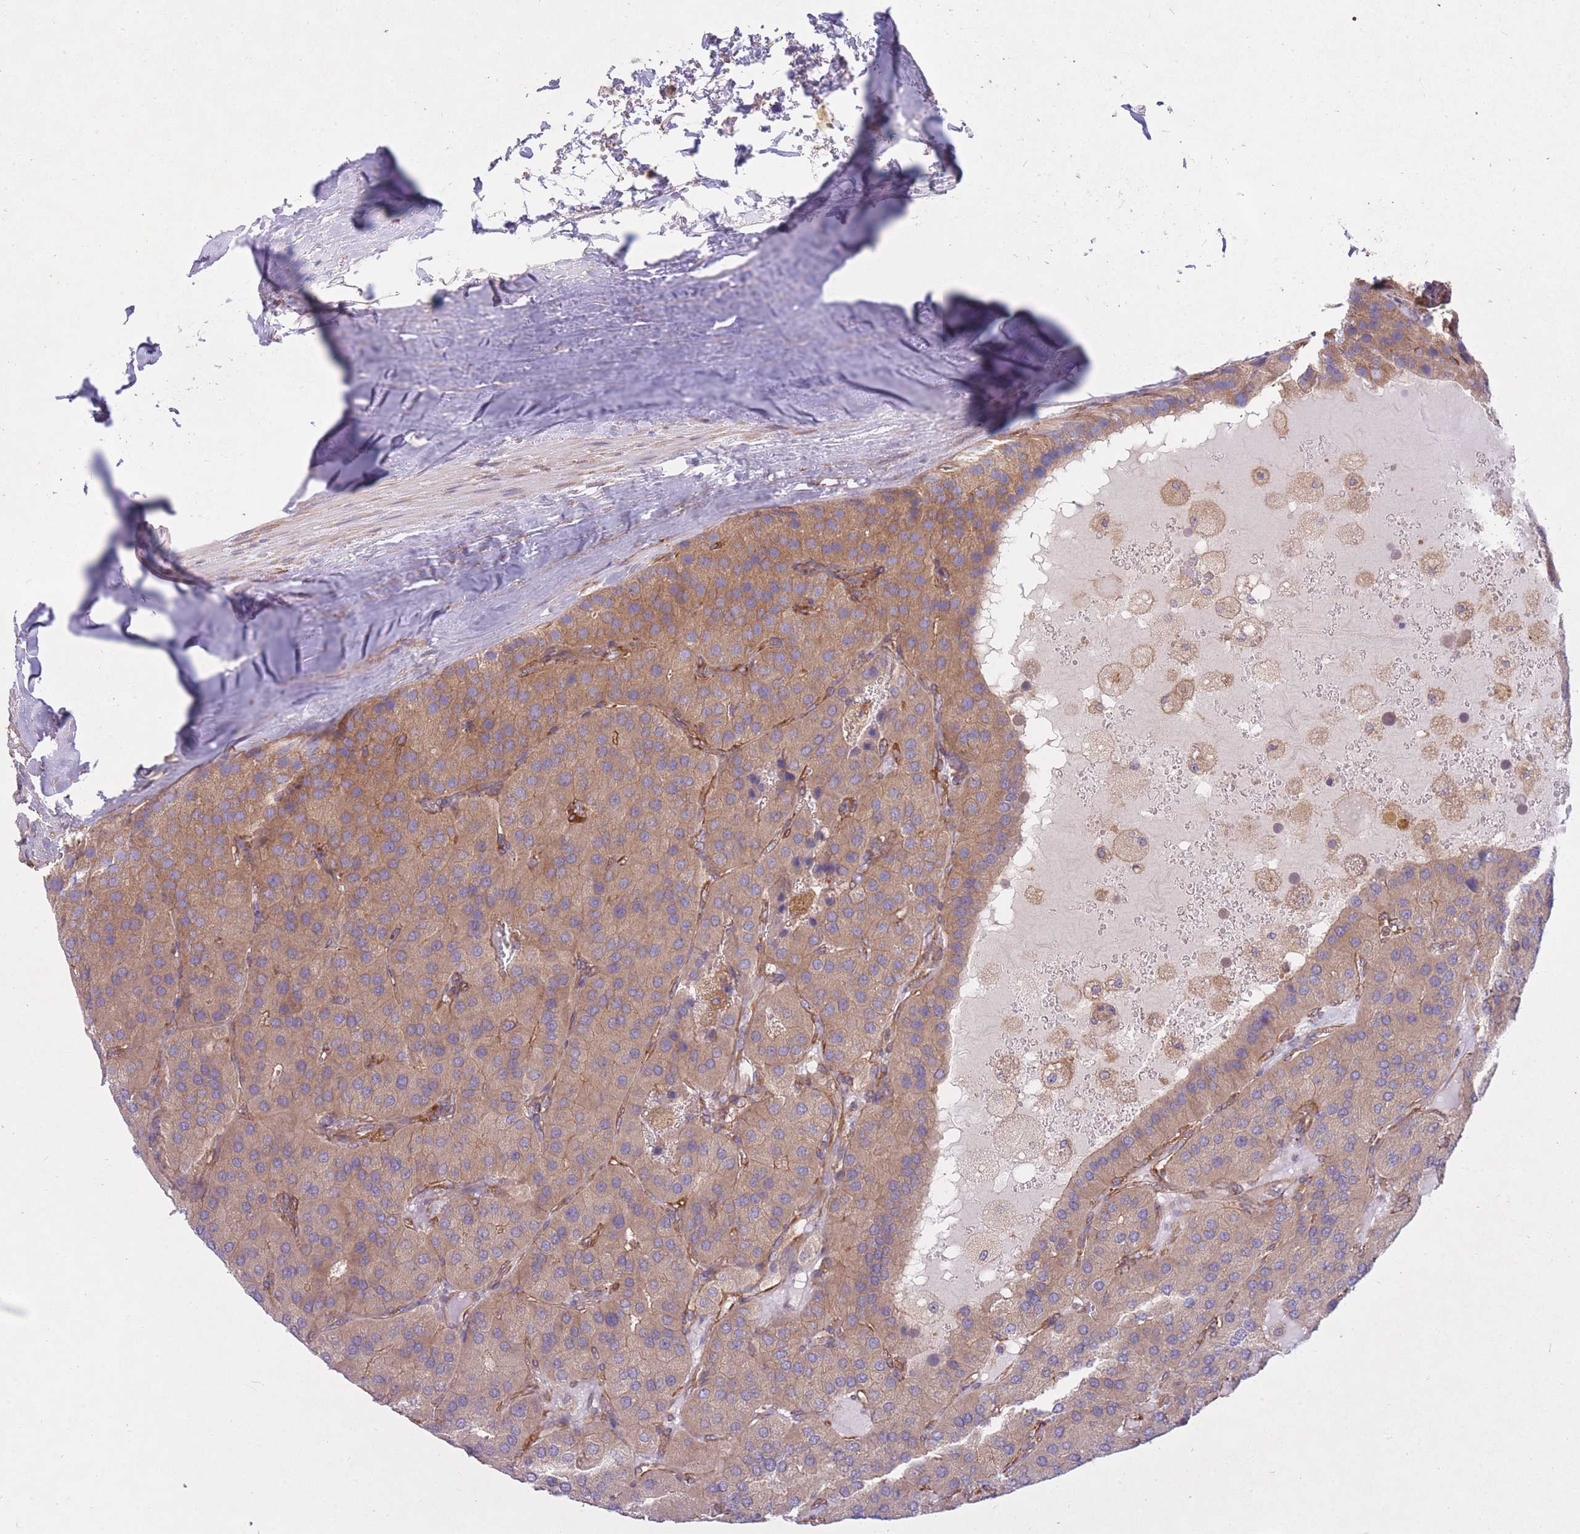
{"staining": {"intensity": "weak", "quantity": ">75%", "location": "cytoplasmic/membranous"}, "tissue": "parathyroid gland", "cell_type": "Glandular cells", "image_type": "normal", "snomed": [{"axis": "morphology", "description": "Normal tissue, NOS"}, {"axis": "morphology", "description": "Adenoma, NOS"}, {"axis": "topography", "description": "Parathyroid gland"}], "caption": "The immunohistochemical stain labels weak cytoplasmic/membranous expression in glandular cells of unremarkable parathyroid gland.", "gene": "GGA1", "patient": {"sex": "female", "age": 86}}